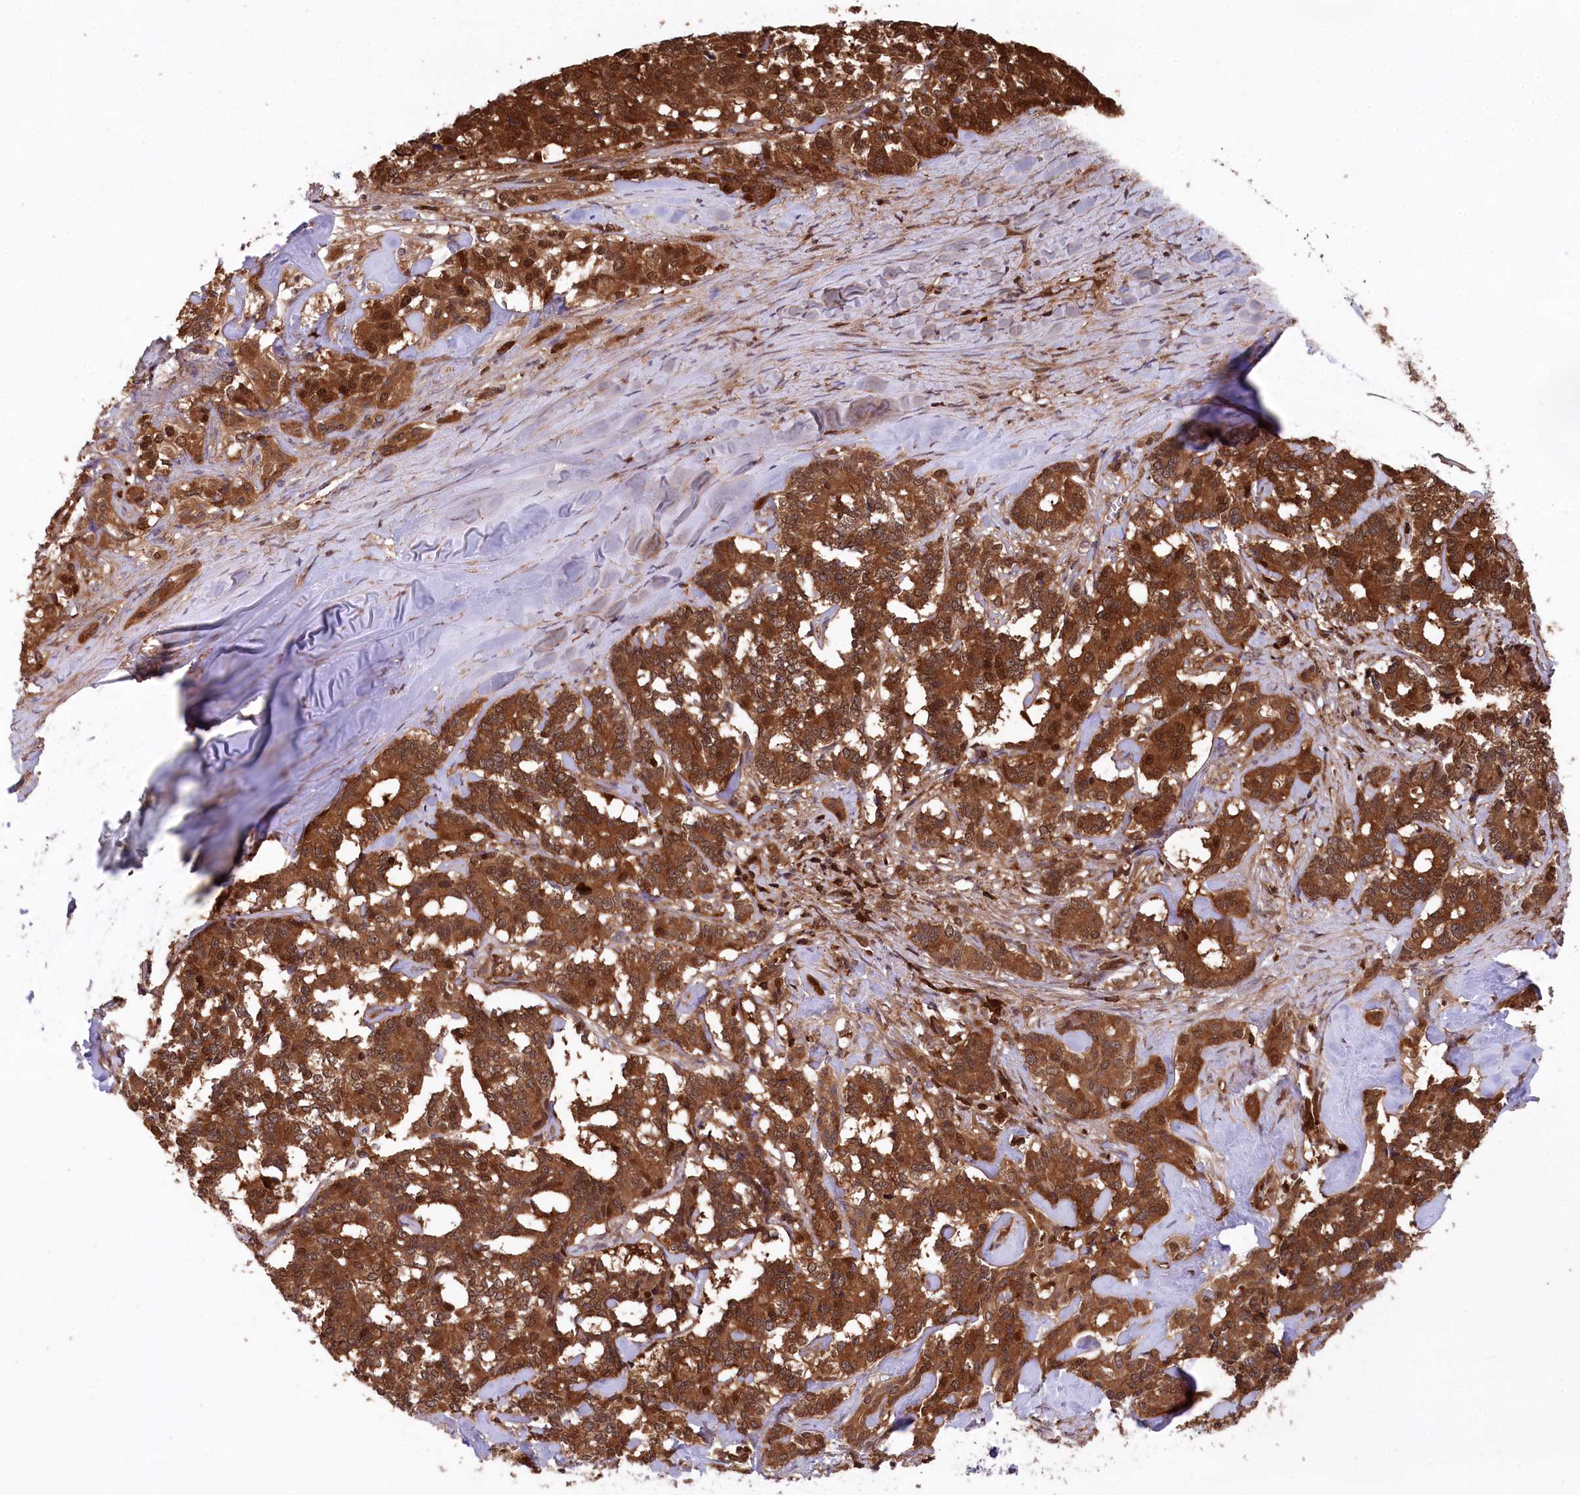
{"staining": {"intensity": "strong", "quantity": ">75%", "location": "cytoplasmic/membranous"}, "tissue": "pancreatic cancer", "cell_type": "Tumor cells", "image_type": "cancer", "snomed": [{"axis": "morphology", "description": "Adenocarcinoma, NOS"}, {"axis": "topography", "description": "Pancreas"}], "caption": "This image reveals pancreatic cancer (adenocarcinoma) stained with IHC to label a protein in brown. The cytoplasmic/membranous of tumor cells show strong positivity for the protein. Nuclei are counter-stained blue.", "gene": "LSG1", "patient": {"sex": "female", "age": 74}}